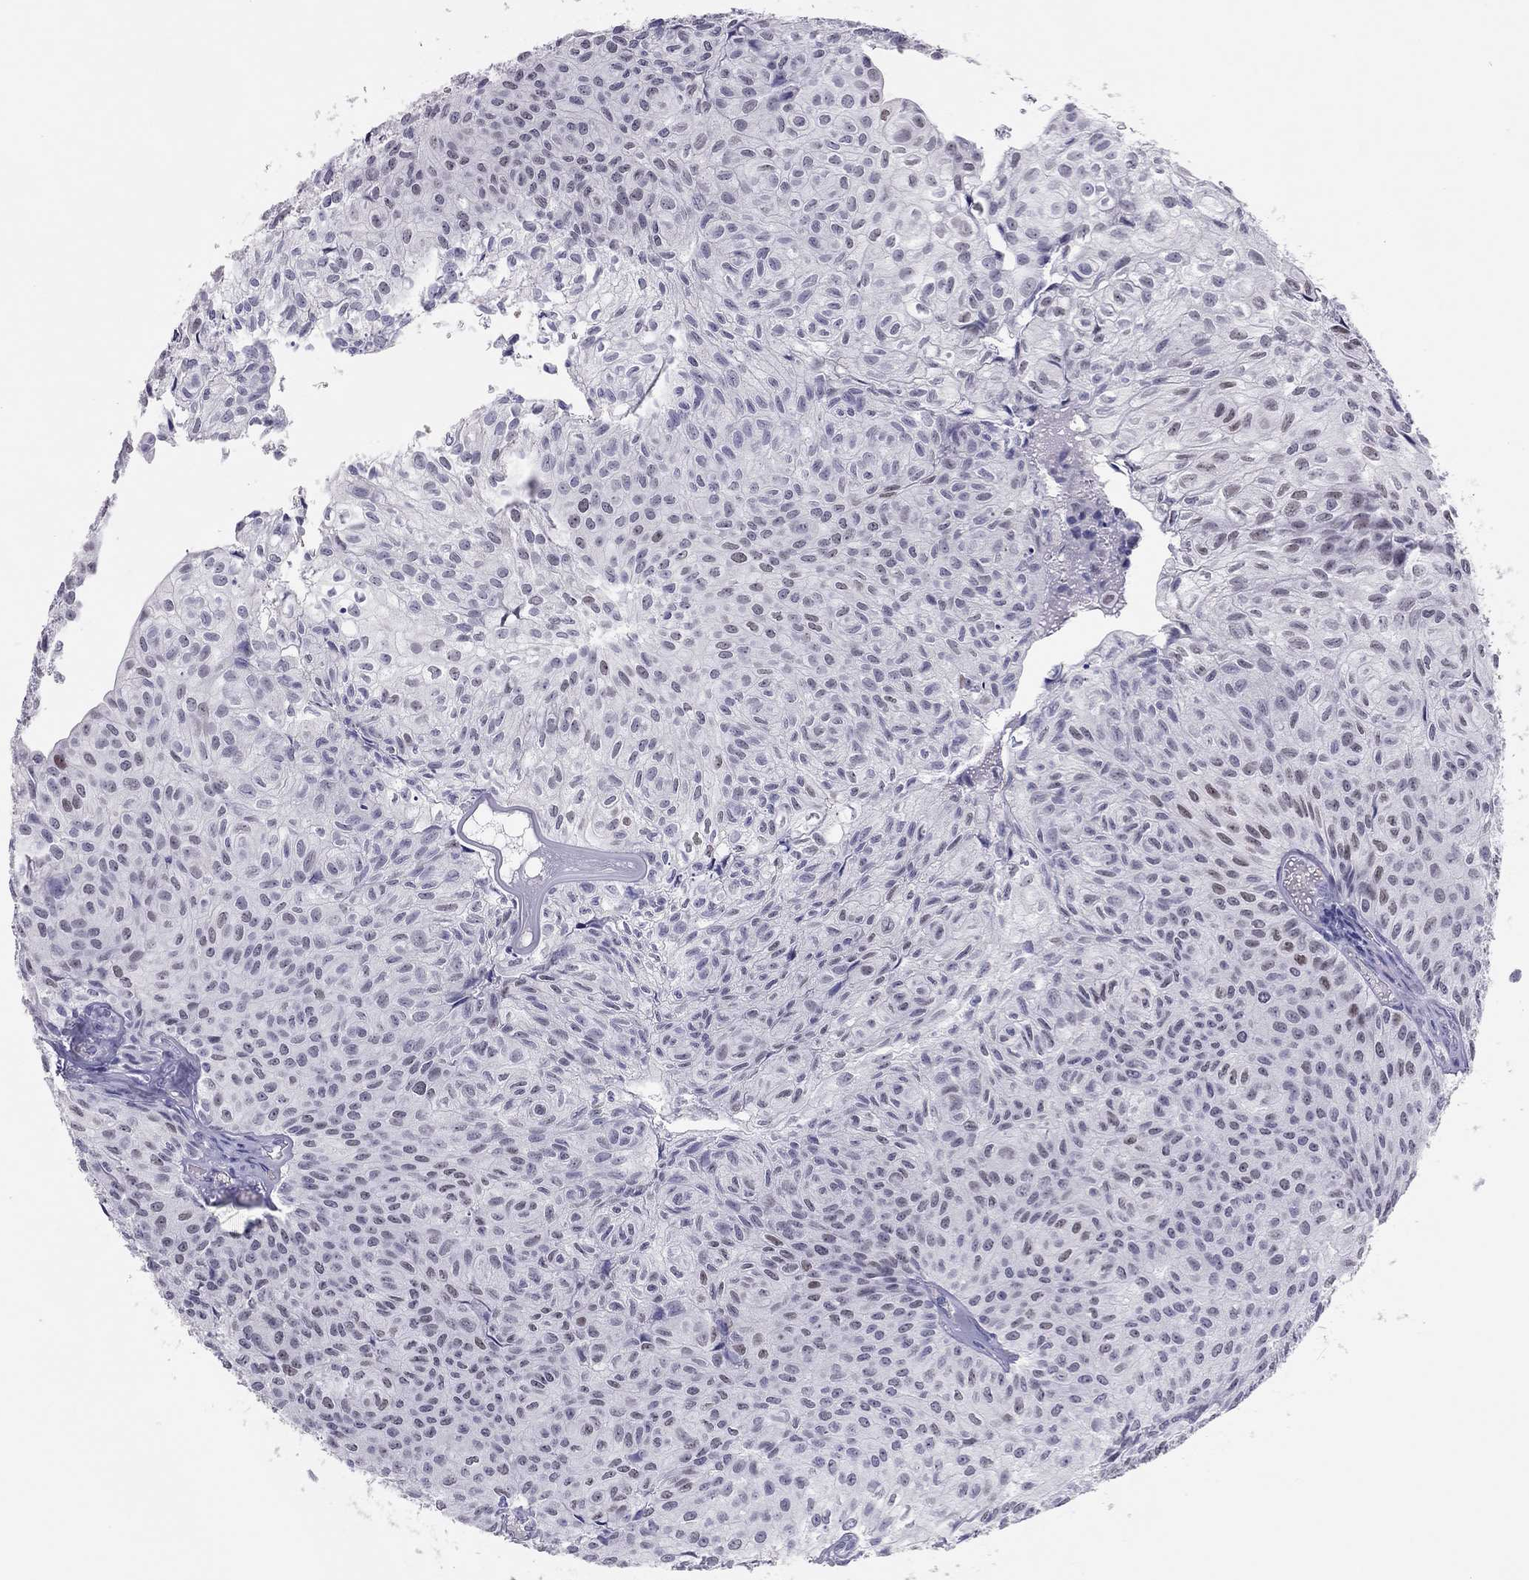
{"staining": {"intensity": "weak", "quantity": "<25%", "location": "nuclear"}, "tissue": "urothelial cancer", "cell_type": "Tumor cells", "image_type": "cancer", "snomed": [{"axis": "morphology", "description": "Urothelial carcinoma, Low grade"}, {"axis": "topography", "description": "Urinary bladder"}], "caption": "This is an immunohistochemistry (IHC) image of human urothelial cancer. There is no staining in tumor cells.", "gene": "PHOX2A", "patient": {"sex": "male", "age": 89}}